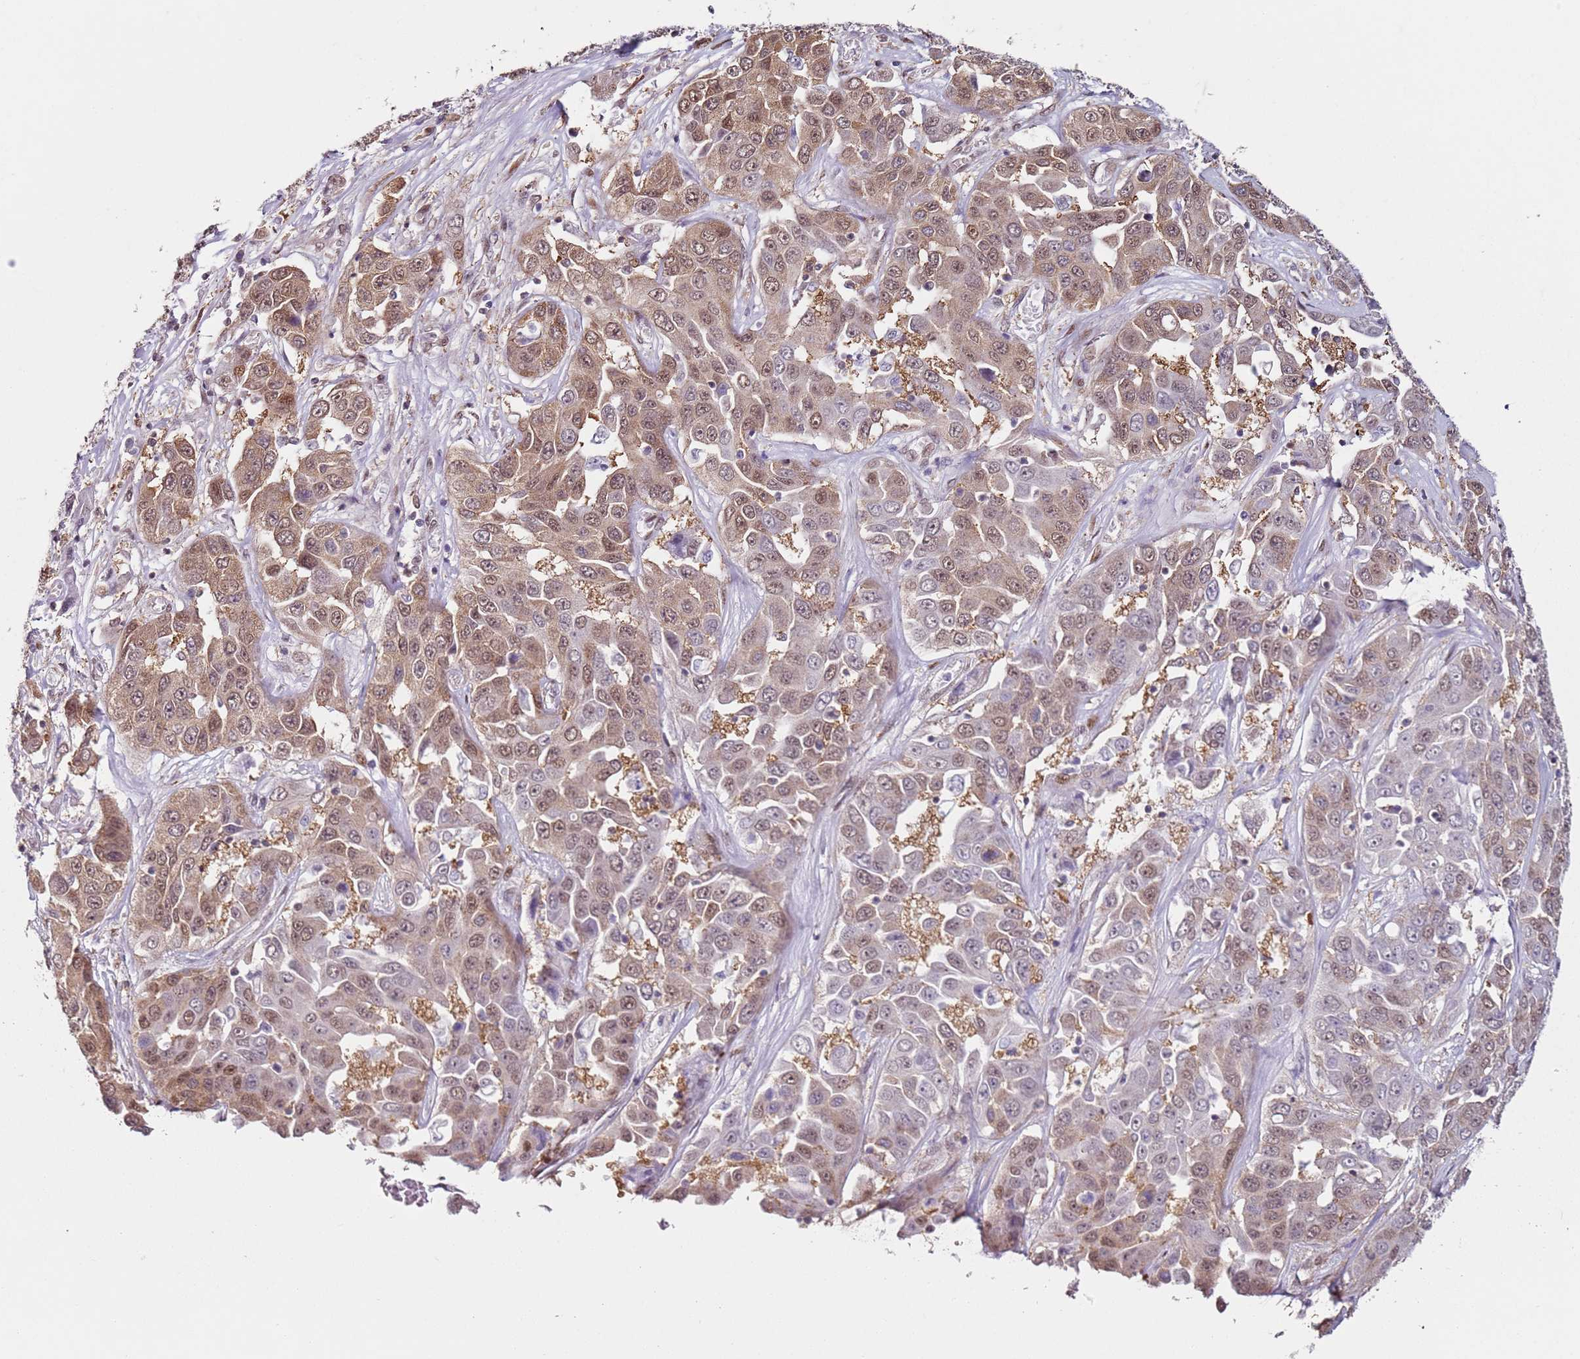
{"staining": {"intensity": "moderate", "quantity": "25%-75%", "location": "cytoplasmic/membranous,nuclear"}, "tissue": "liver cancer", "cell_type": "Tumor cells", "image_type": "cancer", "snomed": [{"axis": "morphology", "description": "Cholangiocarcinoma"}, {"axis": "topography", "description": "Liver"}], "caption": "A brown stain highlights moderate cytoplasmic/membranous and nuclear positivity of a protein in cholangiocarcinoma (liver) tumor cells.", "gene": "PSMD4", "patient": {"sex": "female", "age": 52}}